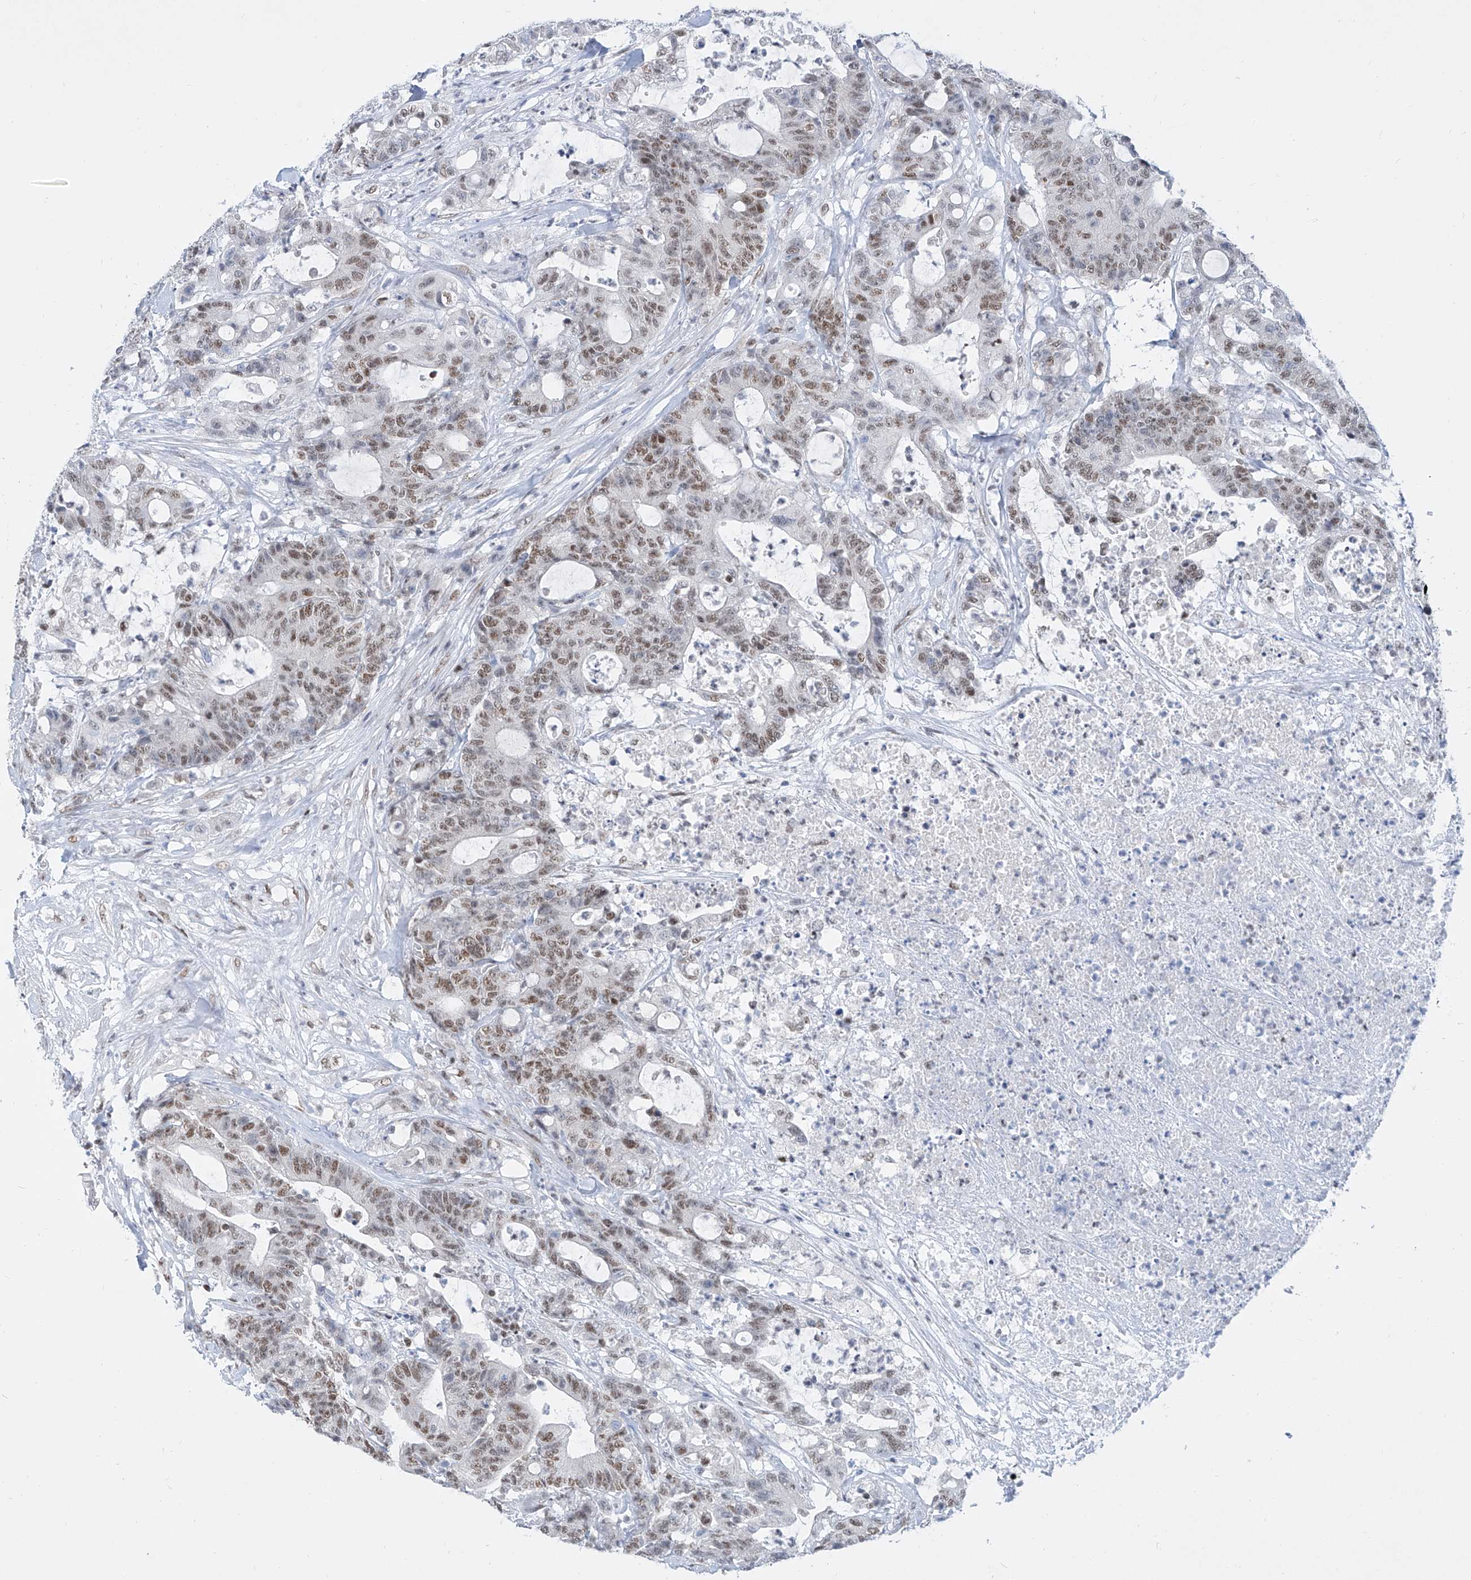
{"staining": {"intensity": "moderate", "quantity": ">75%", "location": "nuclear"}, "tissue": "colorectal cancer", "cell_type": "Tumor cells", "image_type": "cancer", "snomed": [{"axis": "morphology", "description": "Adenocarcinoma, NOS"}, {"axis": "topography", "description": "Colon"}], "caption": "About >75% of tumor cells in colorectal cancer demonstrate moderate nuclear protein staining as visualized by brown immunohistochemical staining.", "gene": "TAF4", "patient": {"sex": "female", "age": 84}}